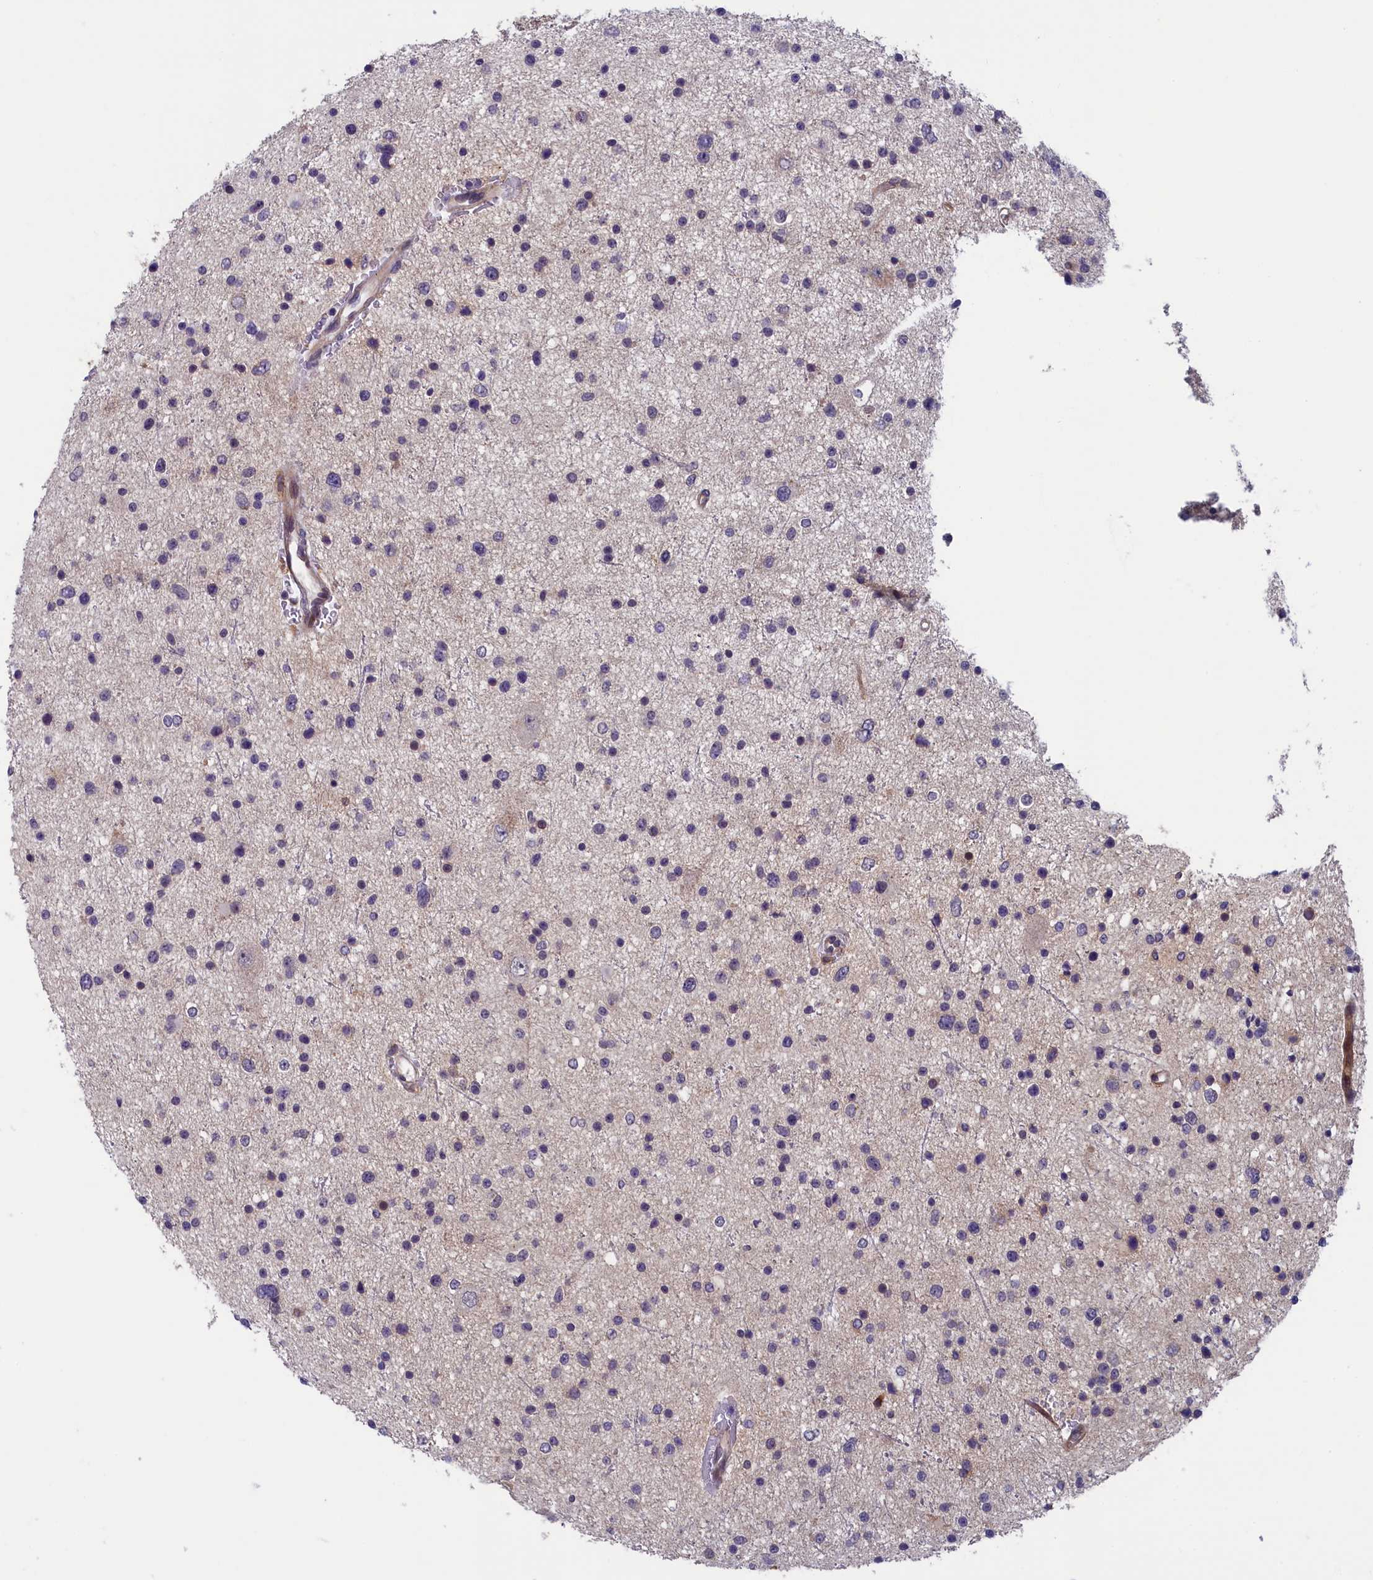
{"staining": {"intensity": "negative", "quantity": "none", "location": "none"}, "tissue": "glioma", "cell_type": "Tumor cells", "image_type": "cancer", "snomed": [{"axis": "morphology", "description": "Glioma, malignant, Low grade"}, {"axis": "topography", "description": "Brain"}], "caption": "Human malignant glioma (low-grade) stained for a protein using immunohistochemistry (IHC) exhibits no expression in tumor cells.", "gene": "ANKRD39", "patient": {"sex": "female", "age": 37}}